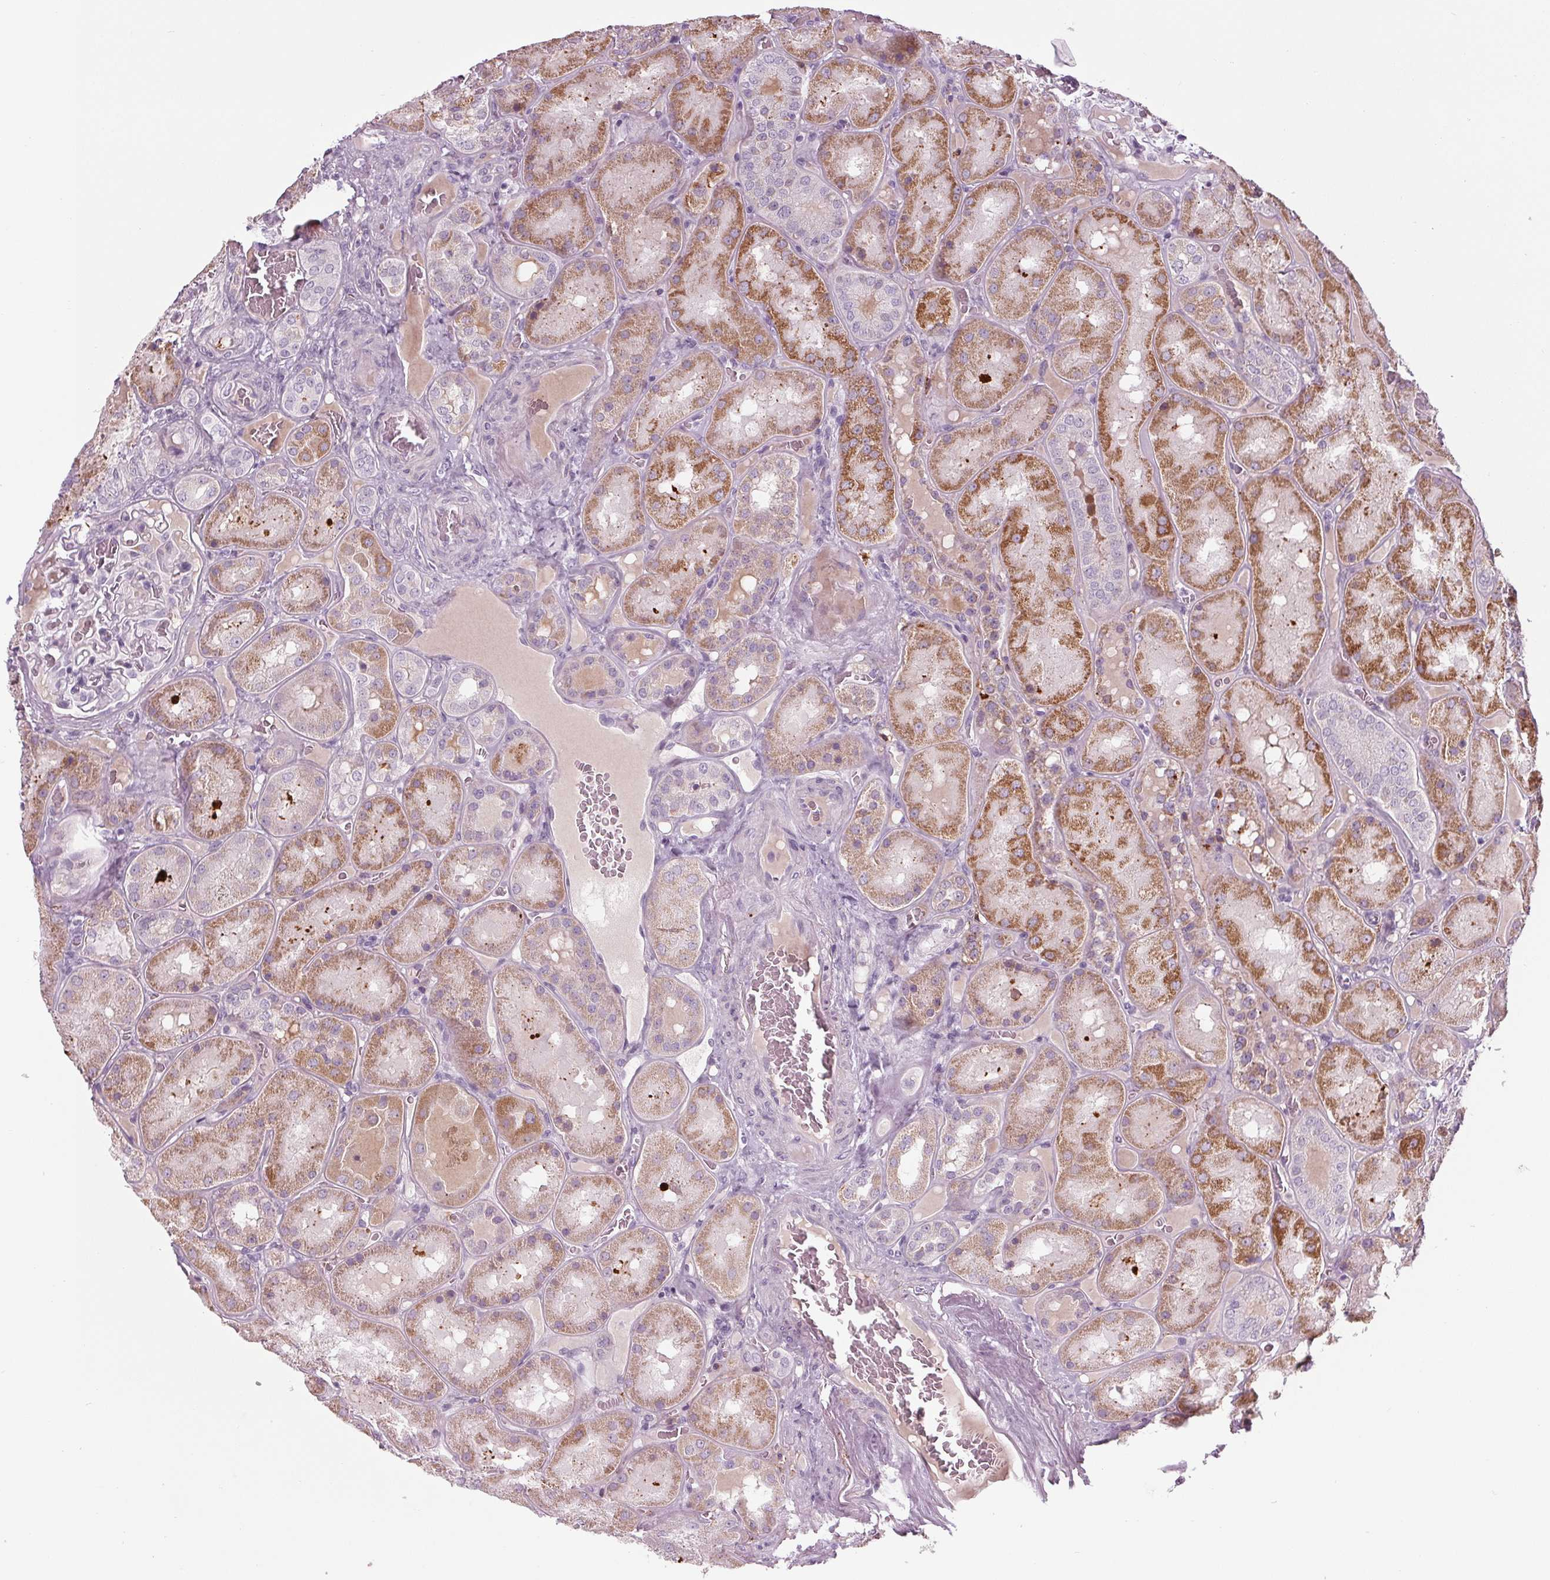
{"staining": {"intensity": "negative", "quantity": "none", "location": "none"}, "tissue": "kidney", "cell_type": "Cells in glomeruli", "image_type": "normal", "snomed": [{"axis": "morphology", "description": "Normal tissue, NOS"}, {"axis": "topography", "description": "Kidney"}], "caption": "This is an IHC image of unremarkable kidney. There is no staining in cells in glomeruli.", "gene": "CYP3A43", "patient": {"sex": "male", "age": 73}}